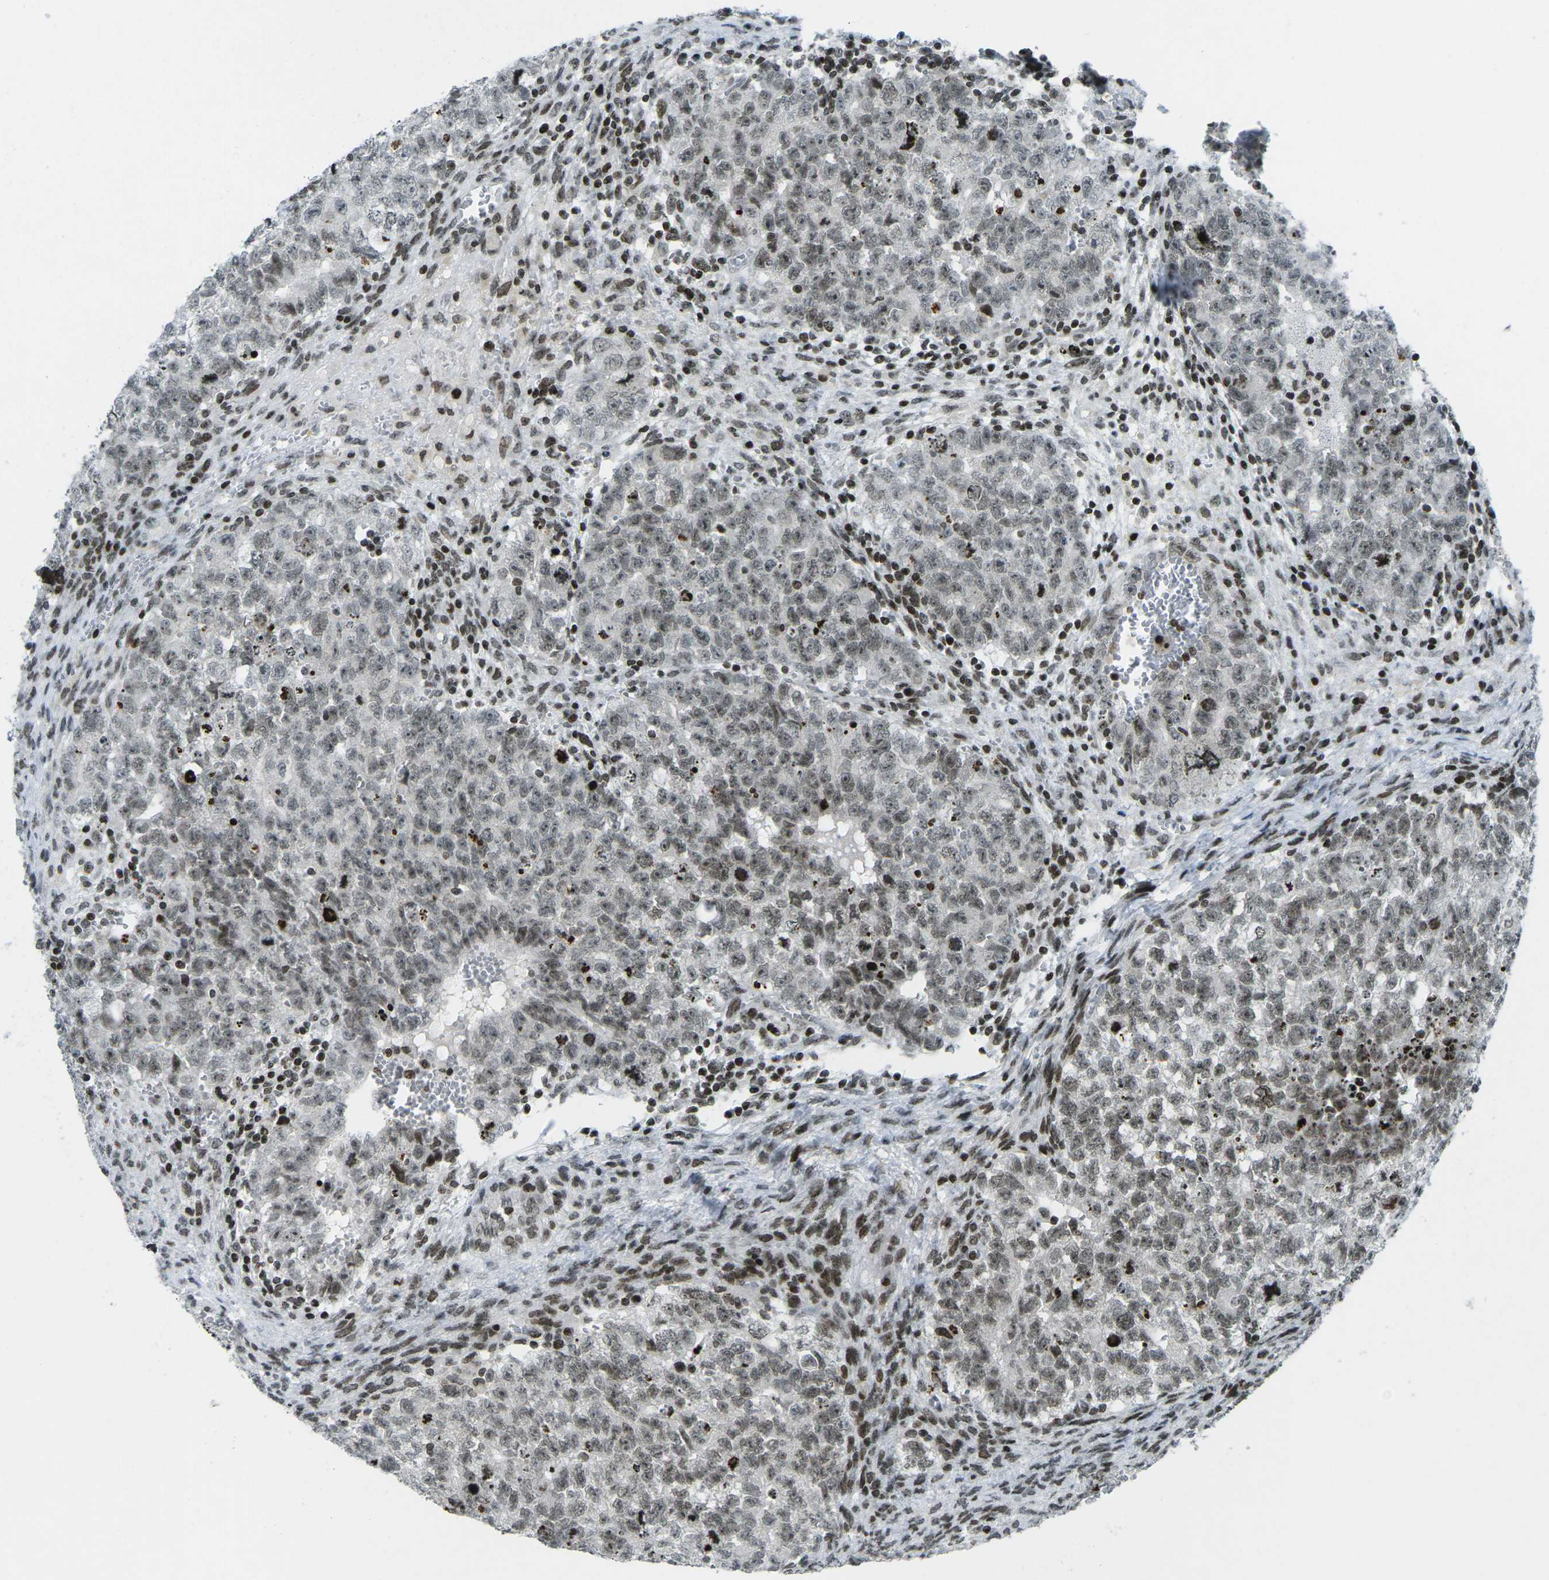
{"staining": {"intensity": "weak", "quantity": ">75%", "location": "nuclear"}, "tissue": "testis cancer", "cell_type": "Tumor cells", "image_type": "cancer", "snomed": [{"axis": "morphology", "description": "Seminoma, NOS"}, {"axis": "morphology", "description": "Carcinoma, Embryonal, NOS"}, {"axis": "topography", "description": "Testis"}], "caption": "Seminoma (testis) was stained to show a protein in brown. There is low levels of weak nuclear positivity in approximately >75% of tumor cells.", "gene": "EME1", "patient": {"sex": "male", "age": 38}}